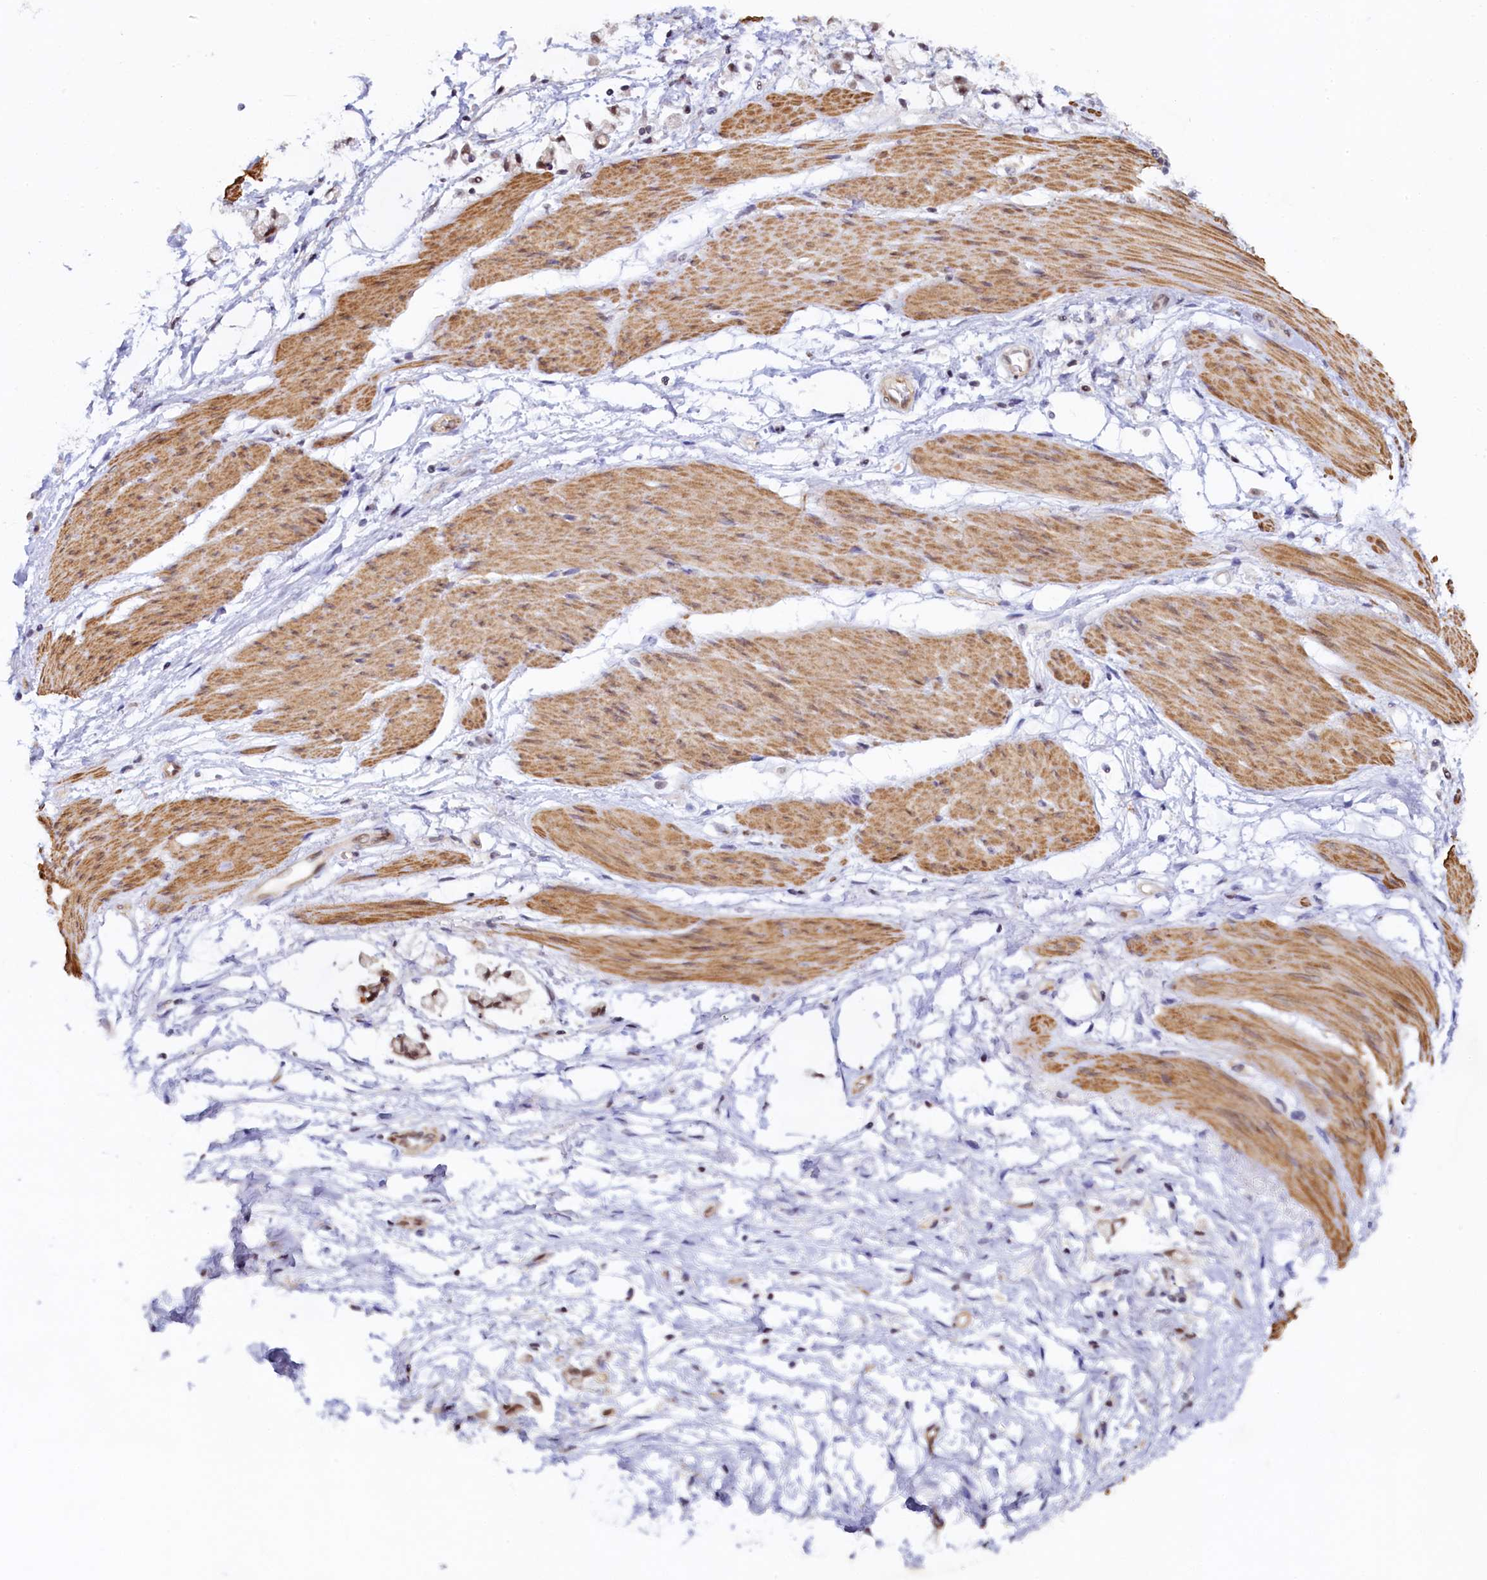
{"staining": {"intensity": "moderate", "quantity": ">75%", "location": "nuclear"}, "tissue": "stomach cancer", "cell_type": "Tumor cells", "image_type": "cancer", "snomed": [{"axis": "morphology", "description": "Adenocarcinoma, NOS"}, {"axis": "topography", "description": "Stomach"}], "caption": "Protein staining by immunohistochemistry (IHC) exhibits moderate nuclear staining in approximately >75% of tumor cells in stomach cancer. (IHC, brightfield microscopy, high magnification).", "gene": "INTS14", "patient": {"sex": "female", "age": 60}}